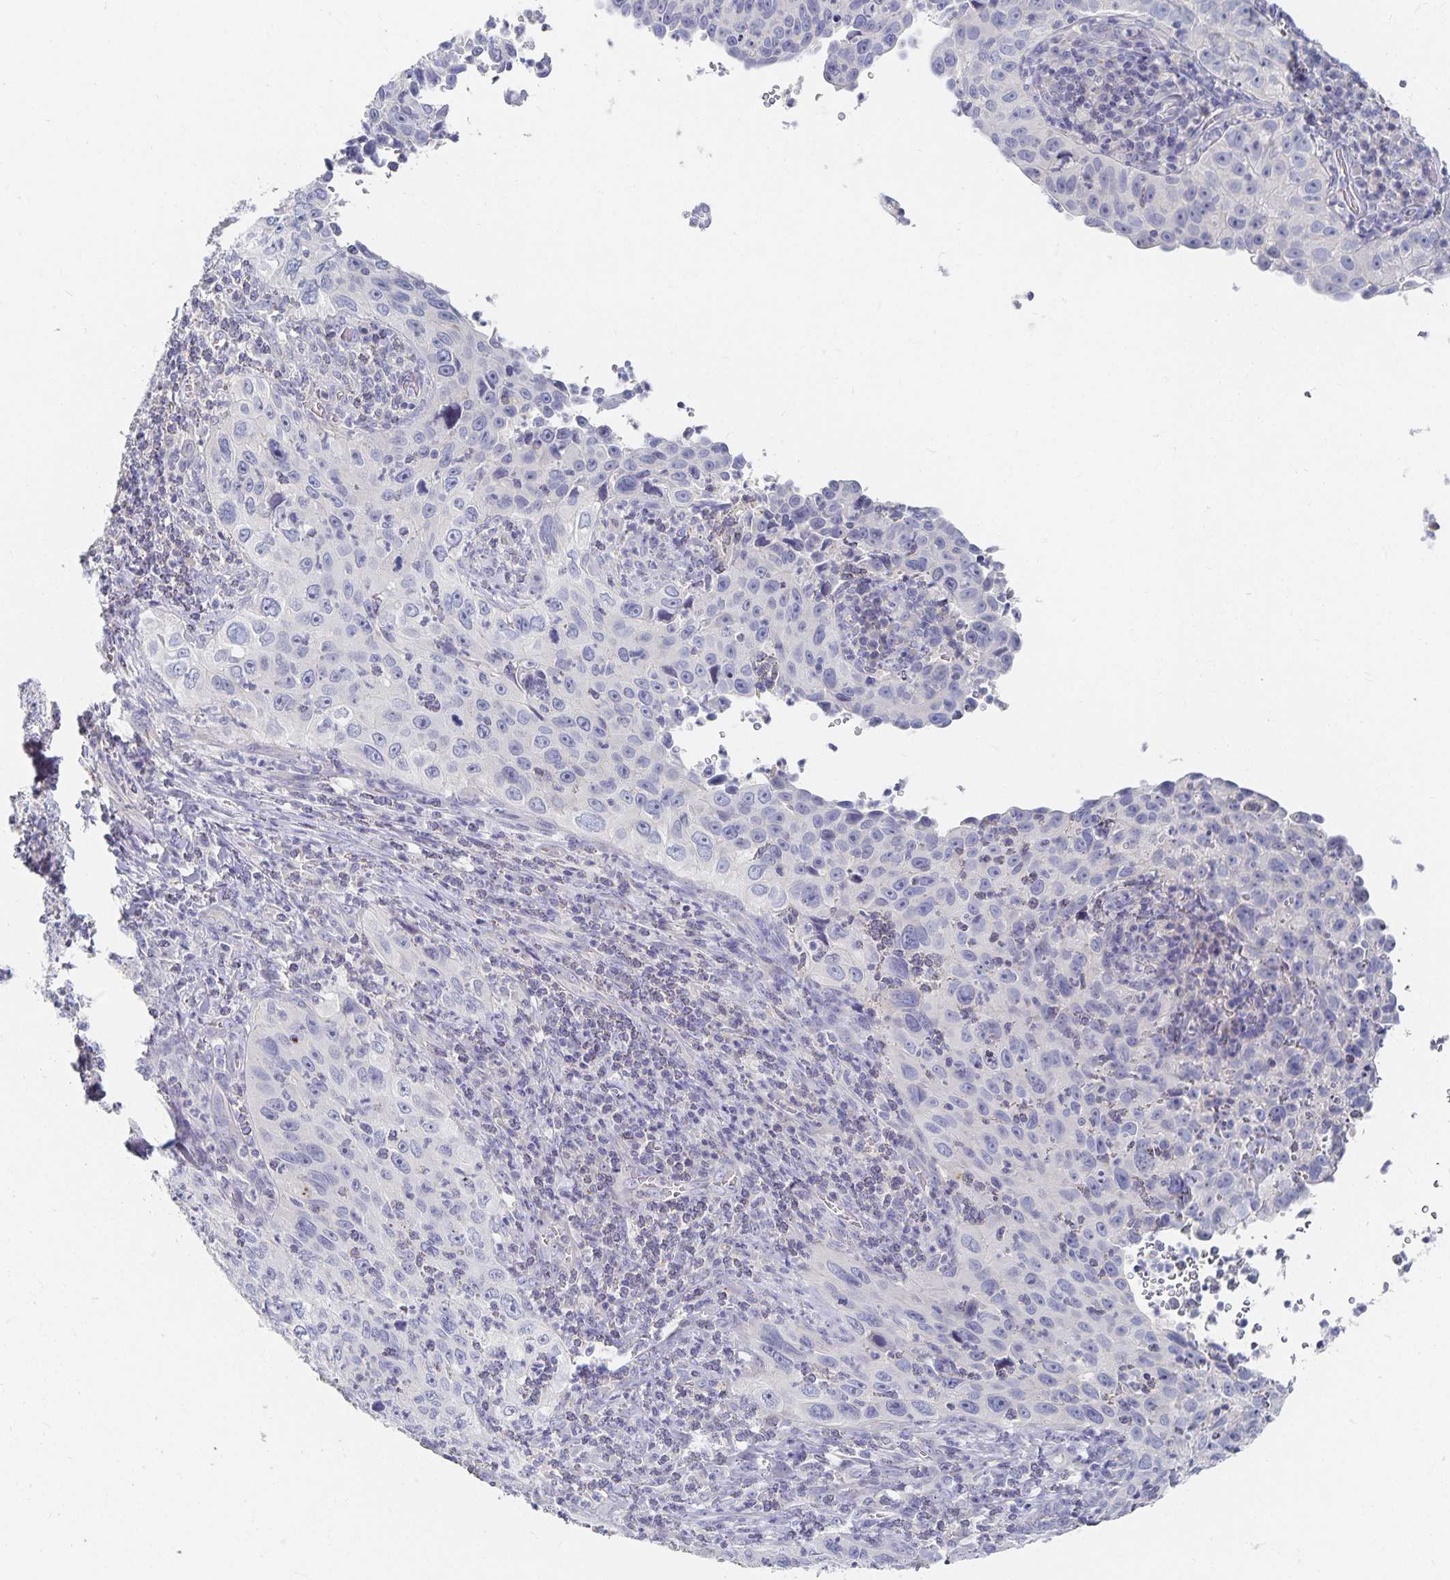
{"staining": {"intensity": "negative", "quantity": "none", "location": "none"}, "tissue": "cervical cancer", "cell_type": "Tumor cells", "image_type": "cancer", "snomed": [{"axis": "morphology", "description": "Squamous cell carcinoma, NOS"}, {"axis": "topography", "description": "Cervix"}], "caption": "Cervical cancer was stained to show a protein in brown. There is no significant staining in tumor cells.", "gene": "DNAH9", "patient": {"sex": "female", "age": 30}}